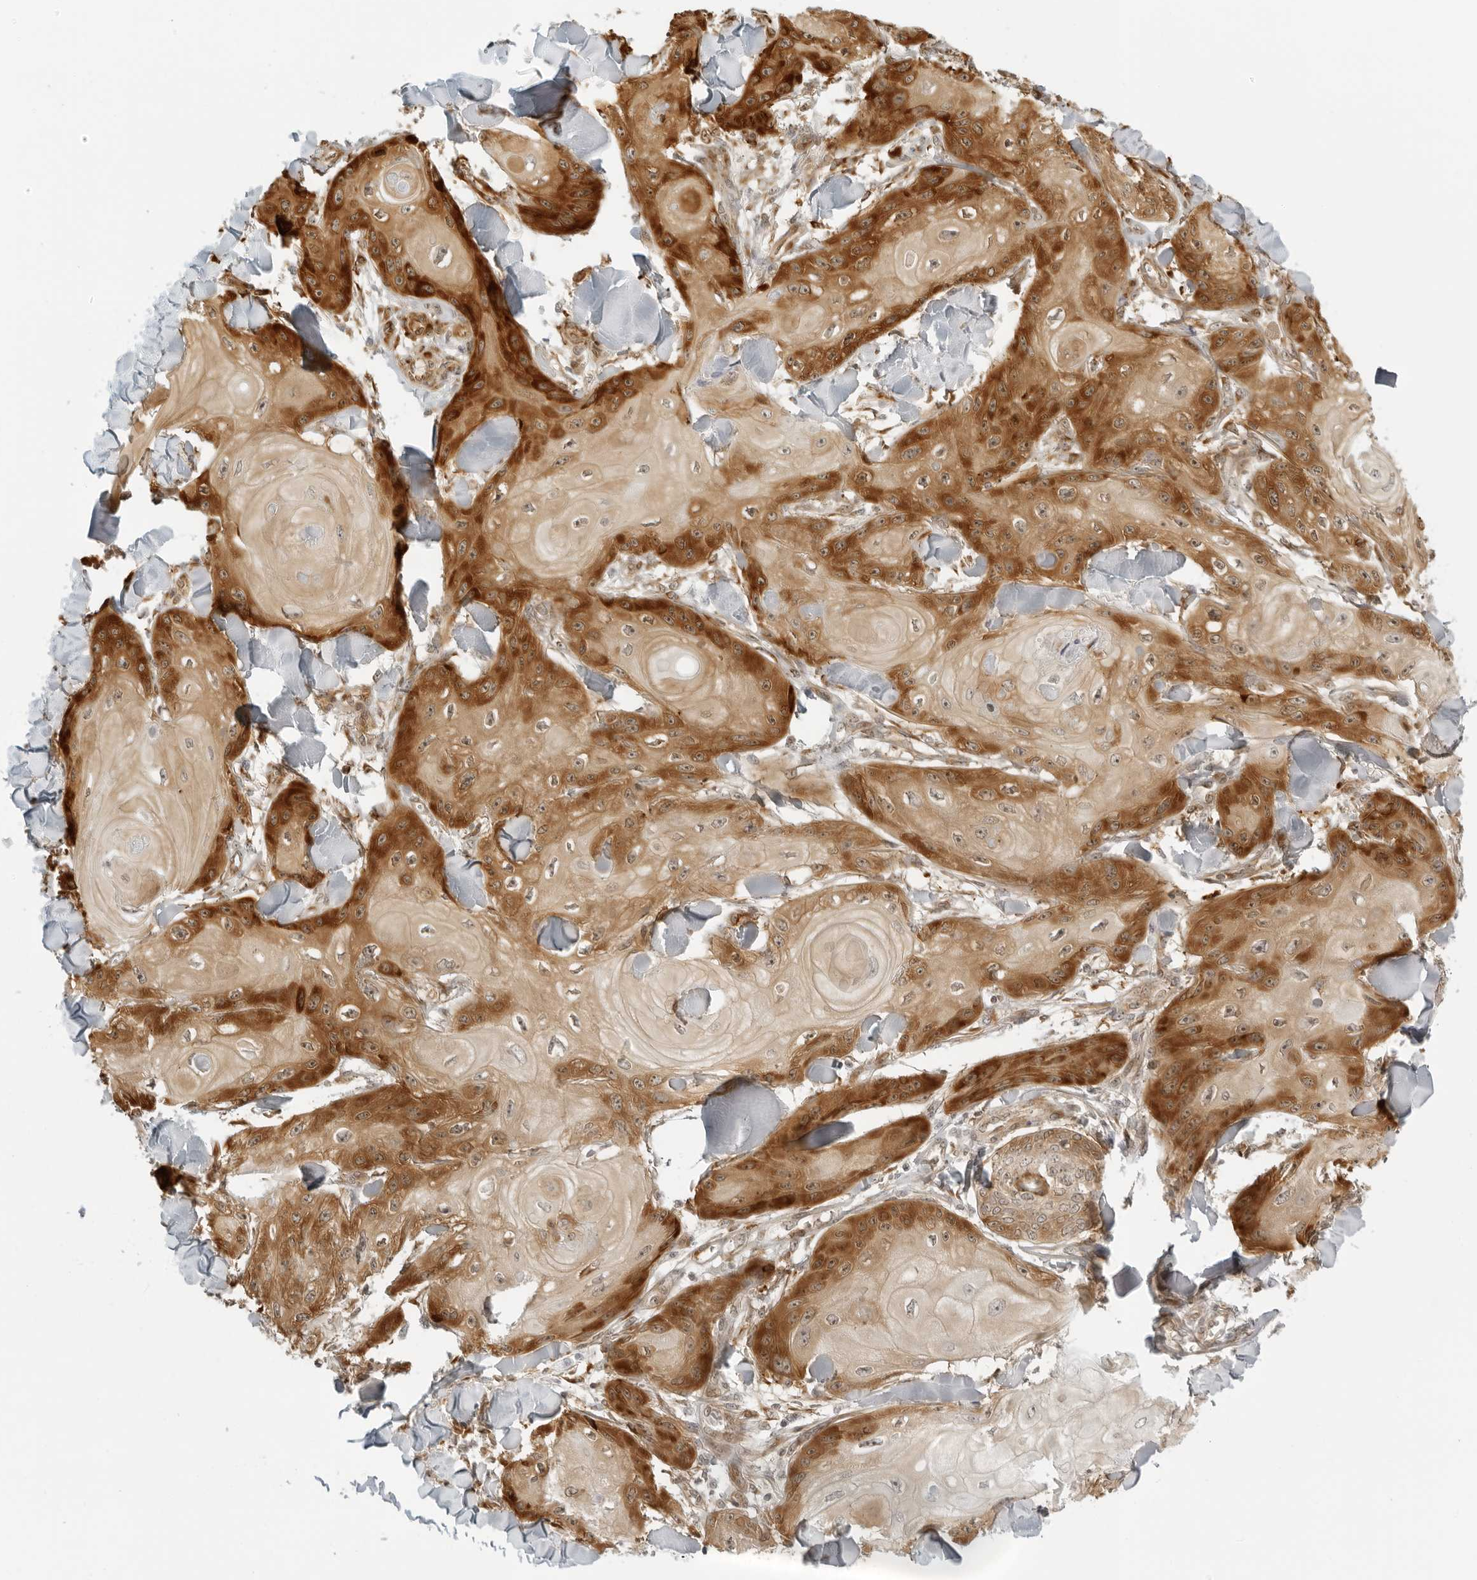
{"staining": {"intensity": "strong", "quantity": ">75%", "location": "cytoplasmic/membranous"}, "tissue": "skin cancer", "cell_type": "Tumor cells", "image_type": "cancer", "snomed": [{"axis": "morphology", "description": "Squamous cell carcinoma, NOS"}, {"axis": "topography", "description": "Skin"}], "caption": "Skin cancer stained with a protein marker shows strong staining in tumor cells.", "gene": "EIF4G1", "patient": {"sex": "male", "age": 74}}